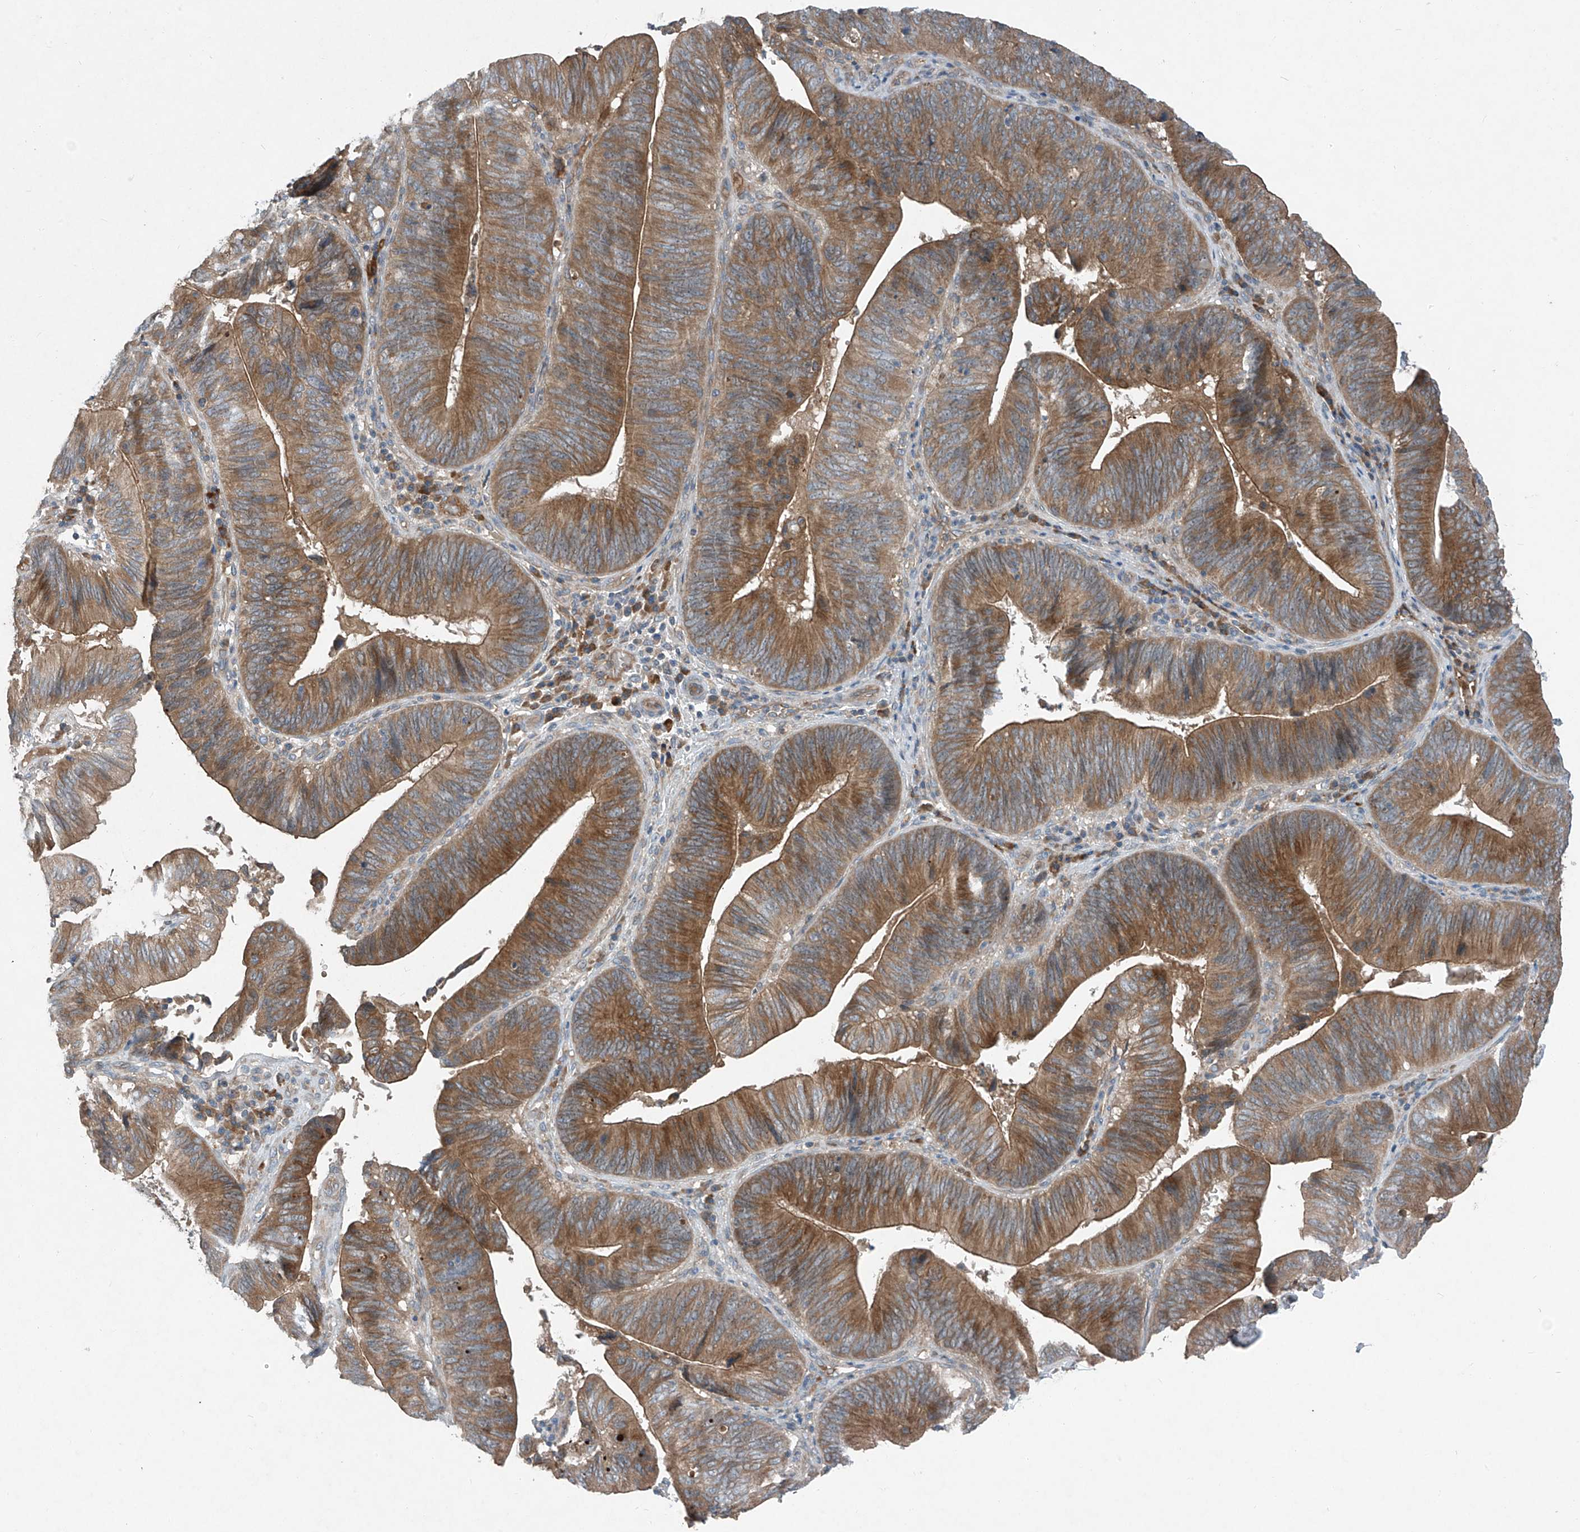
{"staining": {"intensity": "moderate", "quantity": ">75%", "location": "cytoplasmic/membranous"}, "tissue": "pancreatic cancer", "cell_type": "Tumor cells", "image_type": "cancer", "snomed": [{"axis": "morphology", "description": "Adenocarcinoma, NOS"}, {"axis": "topography", "description": "Pancreas"}], "caption": "Protein positivity by immunohistochemistry displays moderate cytoplasmic/membranous staining in about >75% of tumor cells in pancreatic adenocarcinoma.", "gene": "FOXRED2", "patient": {"sex": "male", "age": 63}}